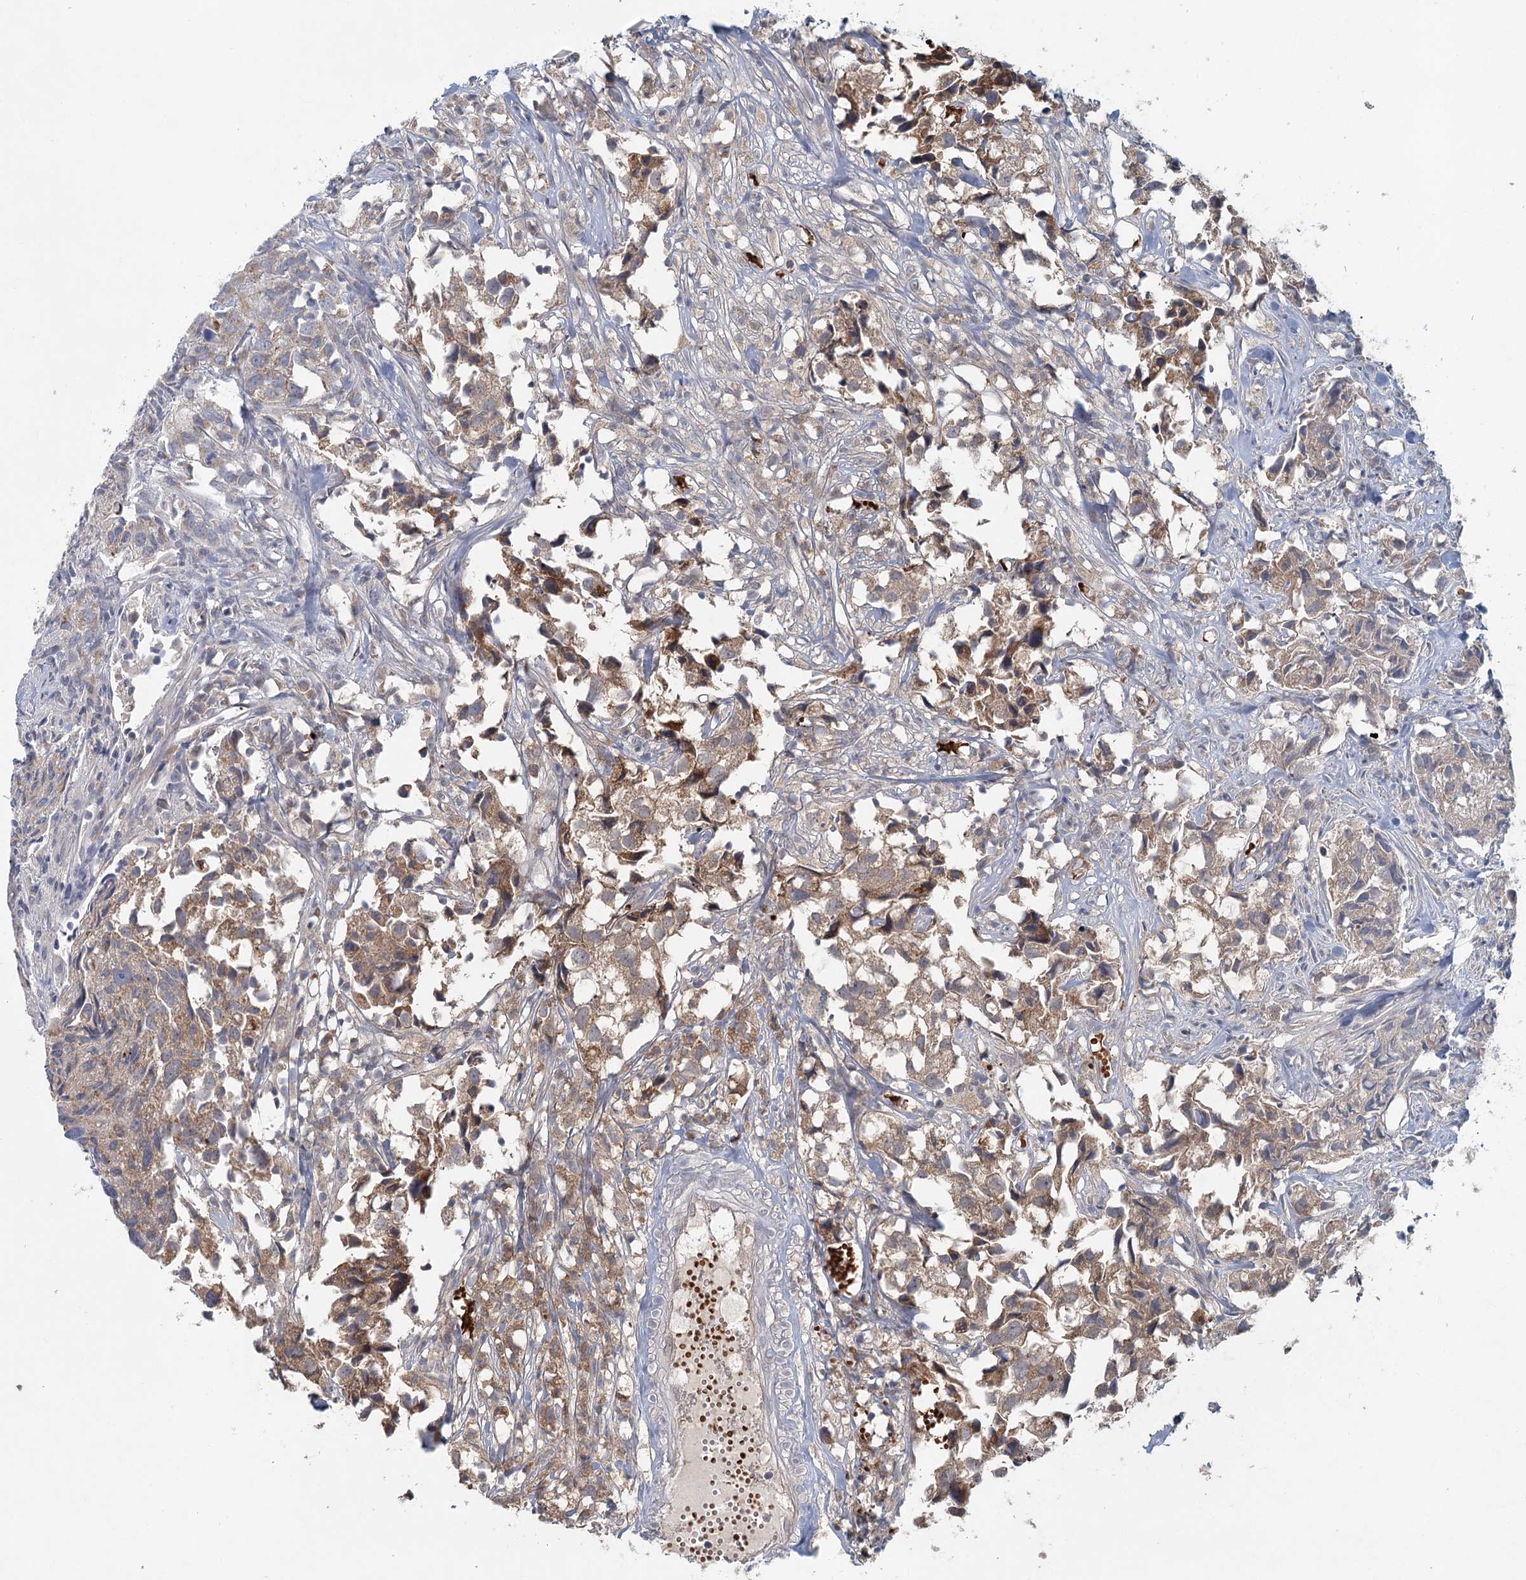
{"staining": {"intensity": "moderate", "quantity": ">75%", "location": "cytoplasmic/membranous"}, "tissue": "urothelial cancer", "cell_type": "Tumor cells", "image_type": "cancer", "snomed": [{"axis": "morphology", "description": "Urothelial carcinoma, High grade"}, {"axis": "topography", "description": "Urinary bladder"}], "caption": "High-grade urothelial carcinoma stained for a protein exhibits moderate cytoplasmic/membranous positivity in tumor cells. The staining was performed using DAB to visualize the protein expression in brown, while the nuclei were stained in blue with hematoxylin (Magnification: 20x).", "gene": "ADK", "patient": {"sex": "female", "age": 75}}